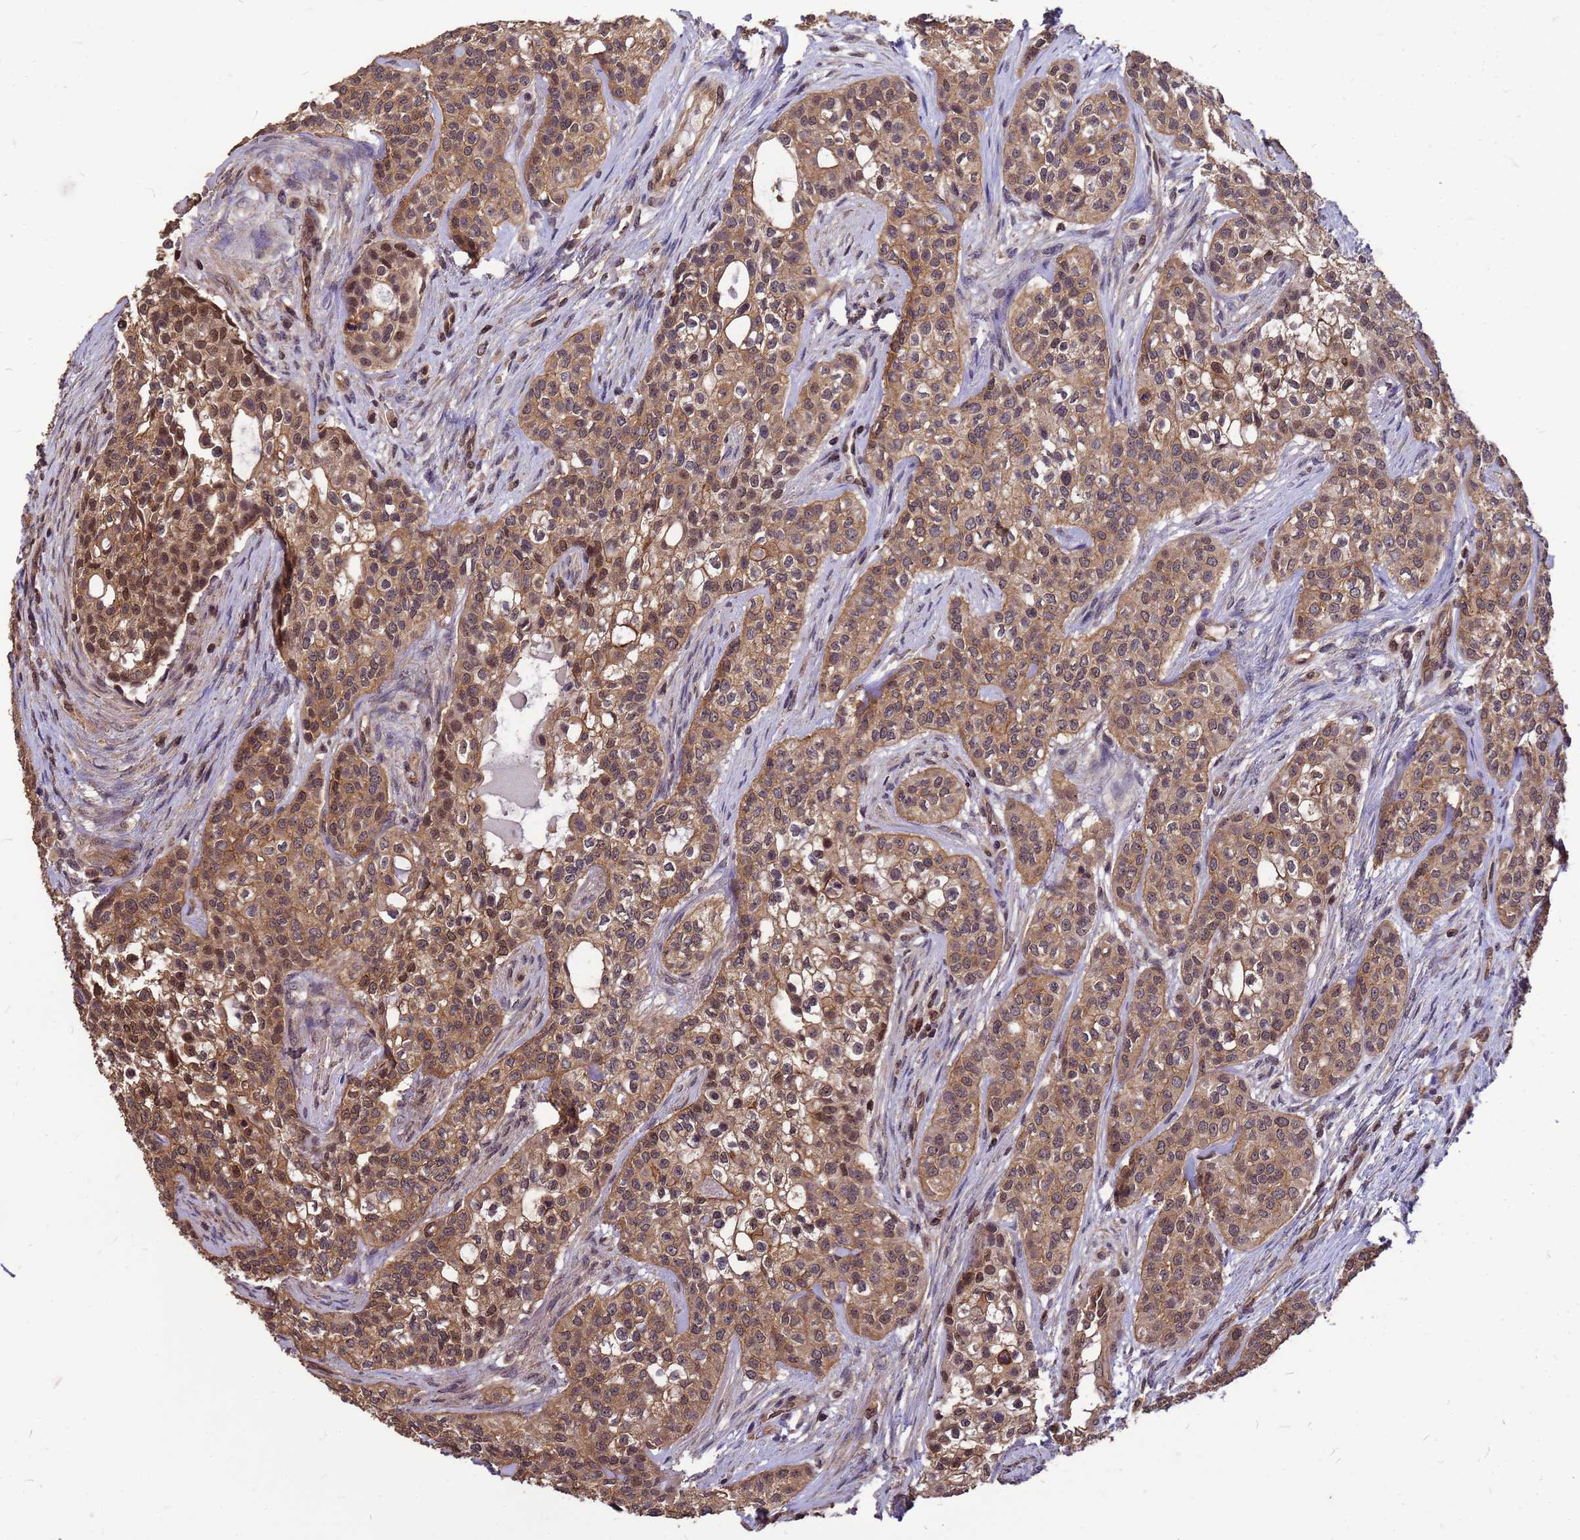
{"staining": {"intensity": "moderate", "quantity": ">75%", "location": "cytoplasmic/membranous,nuclear"}, "tissue": "head and neck cancer", "cell_type": "Tumor cells", "image_type": "cancer", "snomed": [{"axis": "morphology", "description": "Adenocarcinoma, NOS"}, {"axis": "topography", "description": "Head-Neck"}], "caption": "Human head and neck cancer (adenocarcinoma) stained with a protein marker demonstrates moderate staining in tumor cells.", "gene": "C1orf35", "patient": {"sex": "male", "age": 81}}